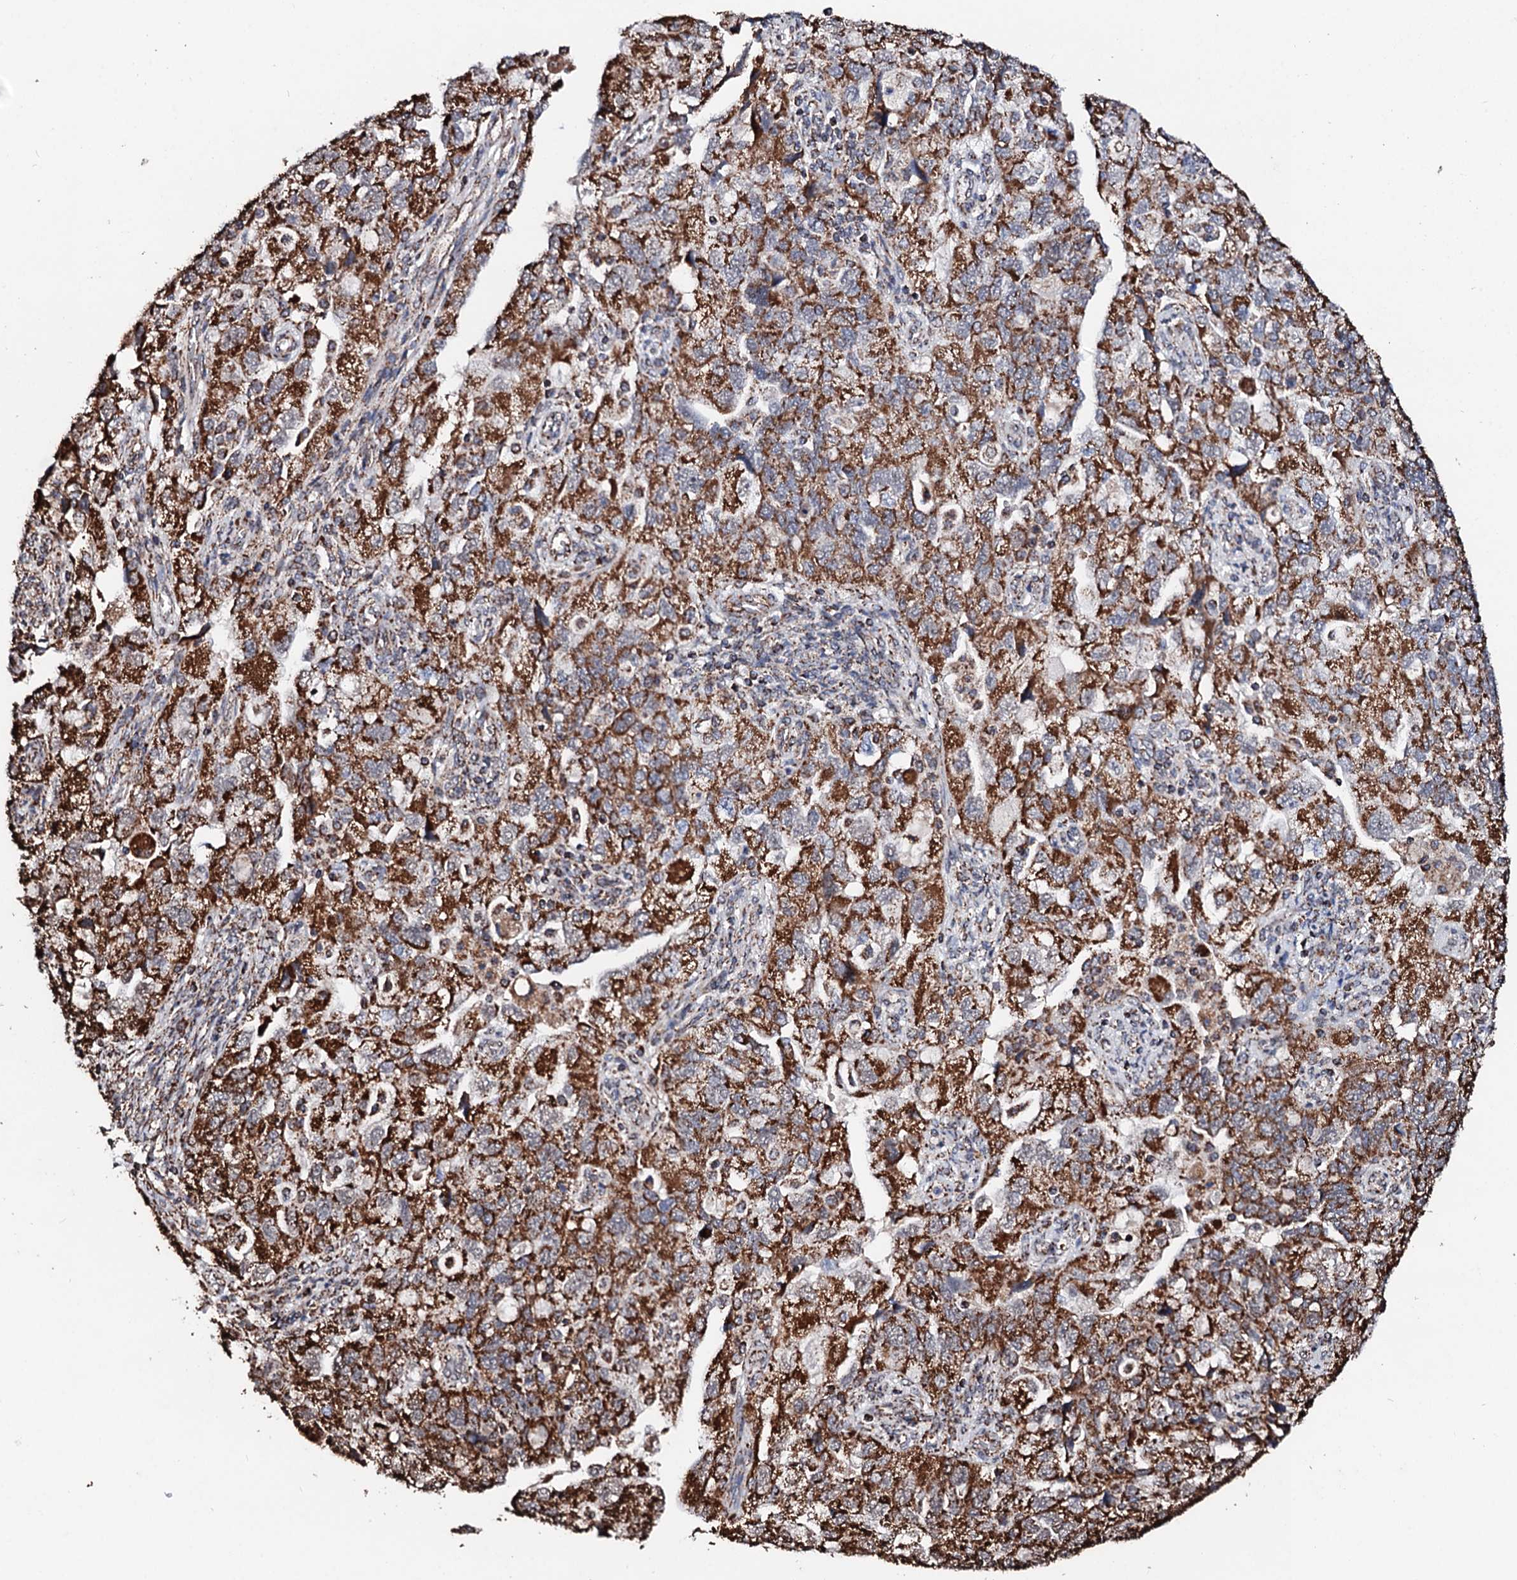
{"staining": {"intensity": "strong", "quantity": ">75%", "location": "cytoplasmic/membranous"}, "tissue": "ovarian cancer", "cell_type": "Tumor cells", "image_type": "cancer", "snomed": [{"axis": "morphology", "description": "Carcinoma, NOS"}, {"axis": "morphology", "description": "Cystadenocarcinoma, serous, NOS"}, {"axis": "topography", "description": "Ovary"}], "caption": "Approximately >75% of tumor cells in ovarian cancer display strong cytoplasmic/membranous protein expression as visualized by brown immunohistochemical staining.", "gene": "SECISBP2L", "patient": {"sex": "female", "age": 69}}